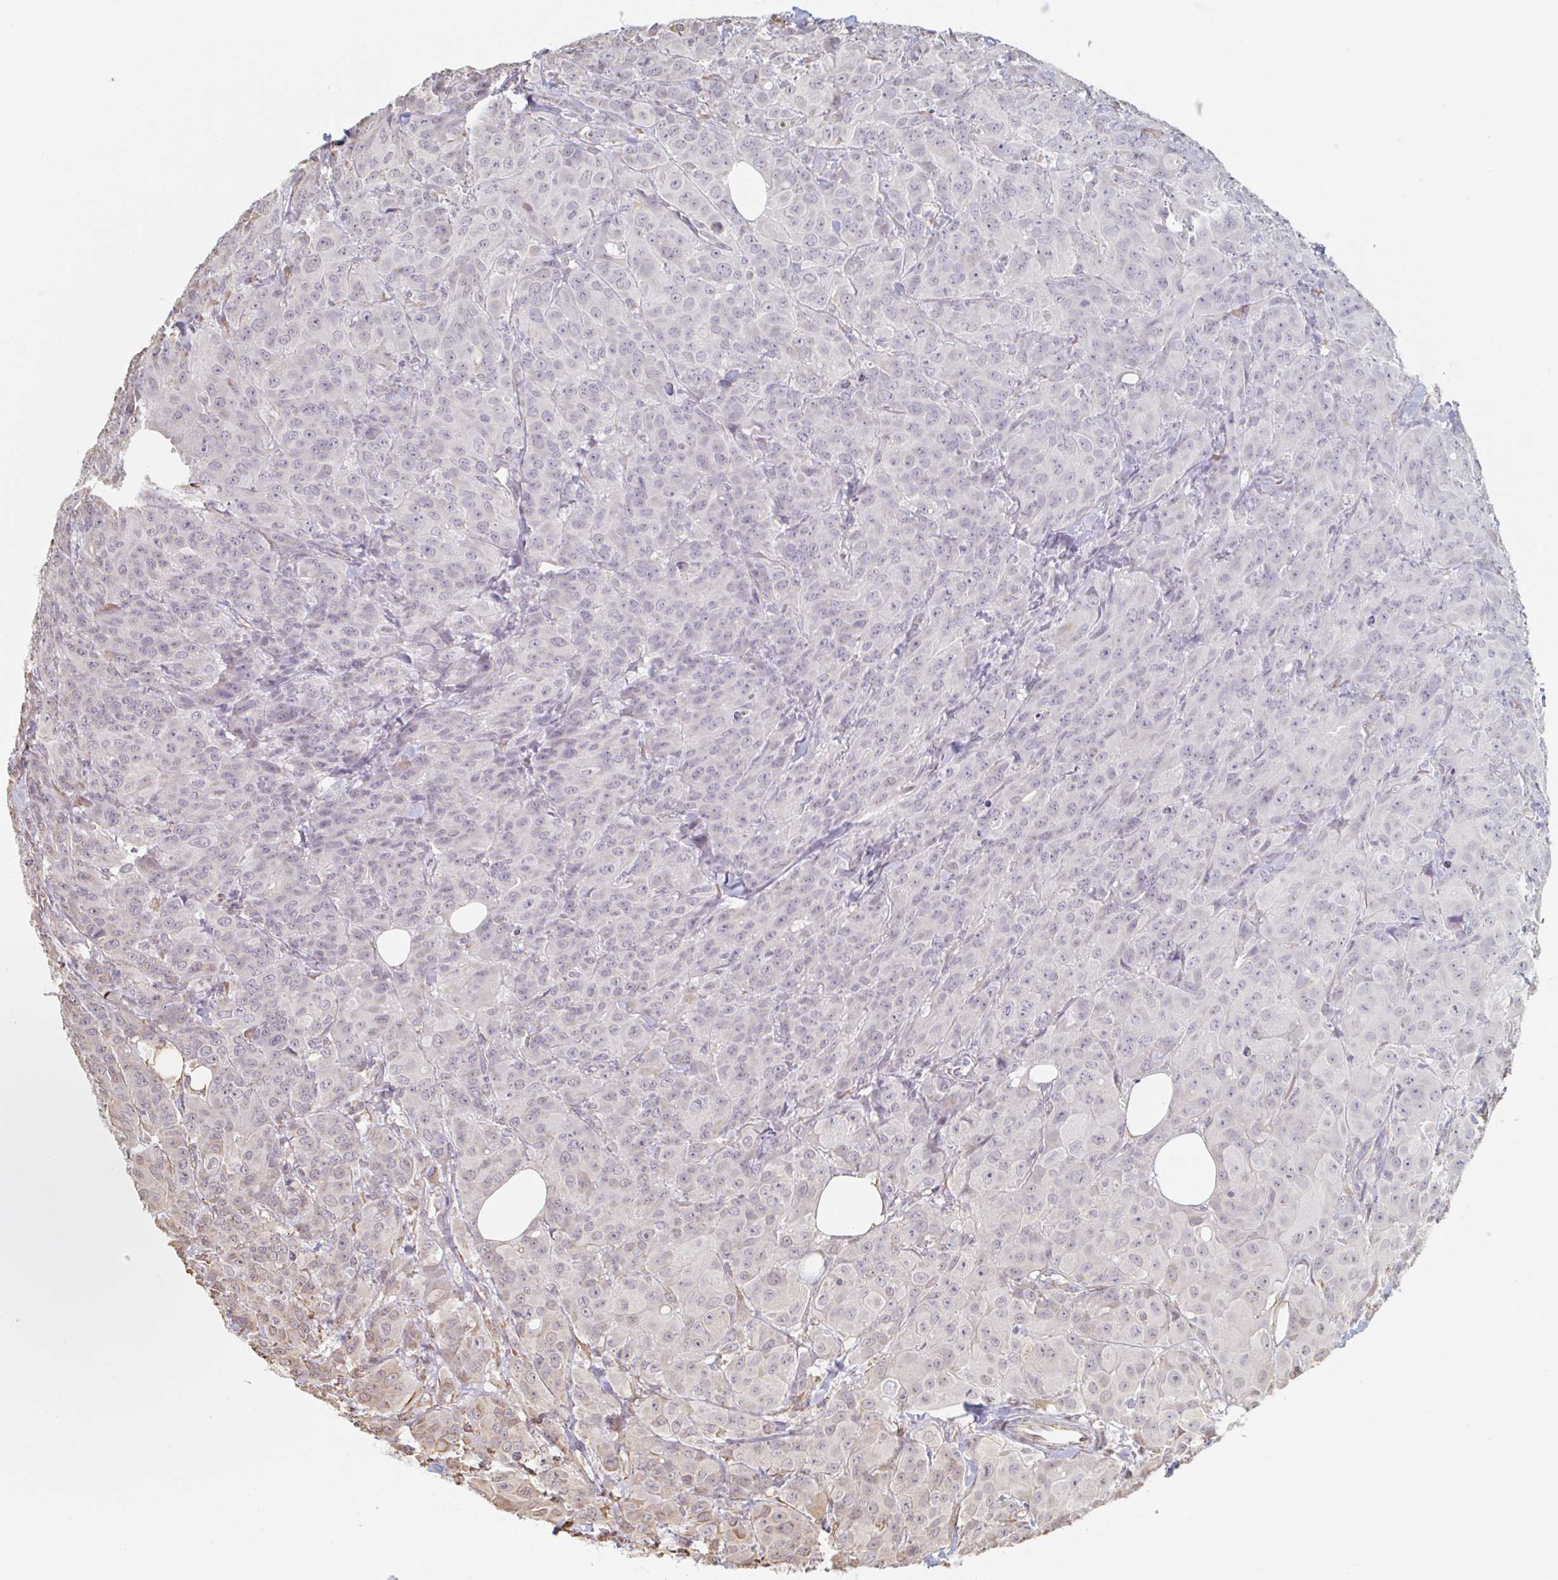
{"staining": {"intensity": "weak", "quantity": "<25%", "location": "cytoplasmic/membranous"}, "tissue": "breast cancer", "cell_type": "Tumor cells", "image_type": "cancer", "snomed": [{"axis": "morphology", "description": "Normal tissue, NOS"}, {"axis": "morphology", "description": "Duct carcinoma"}, {"axis": "topography", "description": "Breast"}], "caption": "Tumor cells show no significant expression in intraductal carcinoma (breast).", "gene": "RAB5IF", "patient": {"sex": "female", "age": 43}}